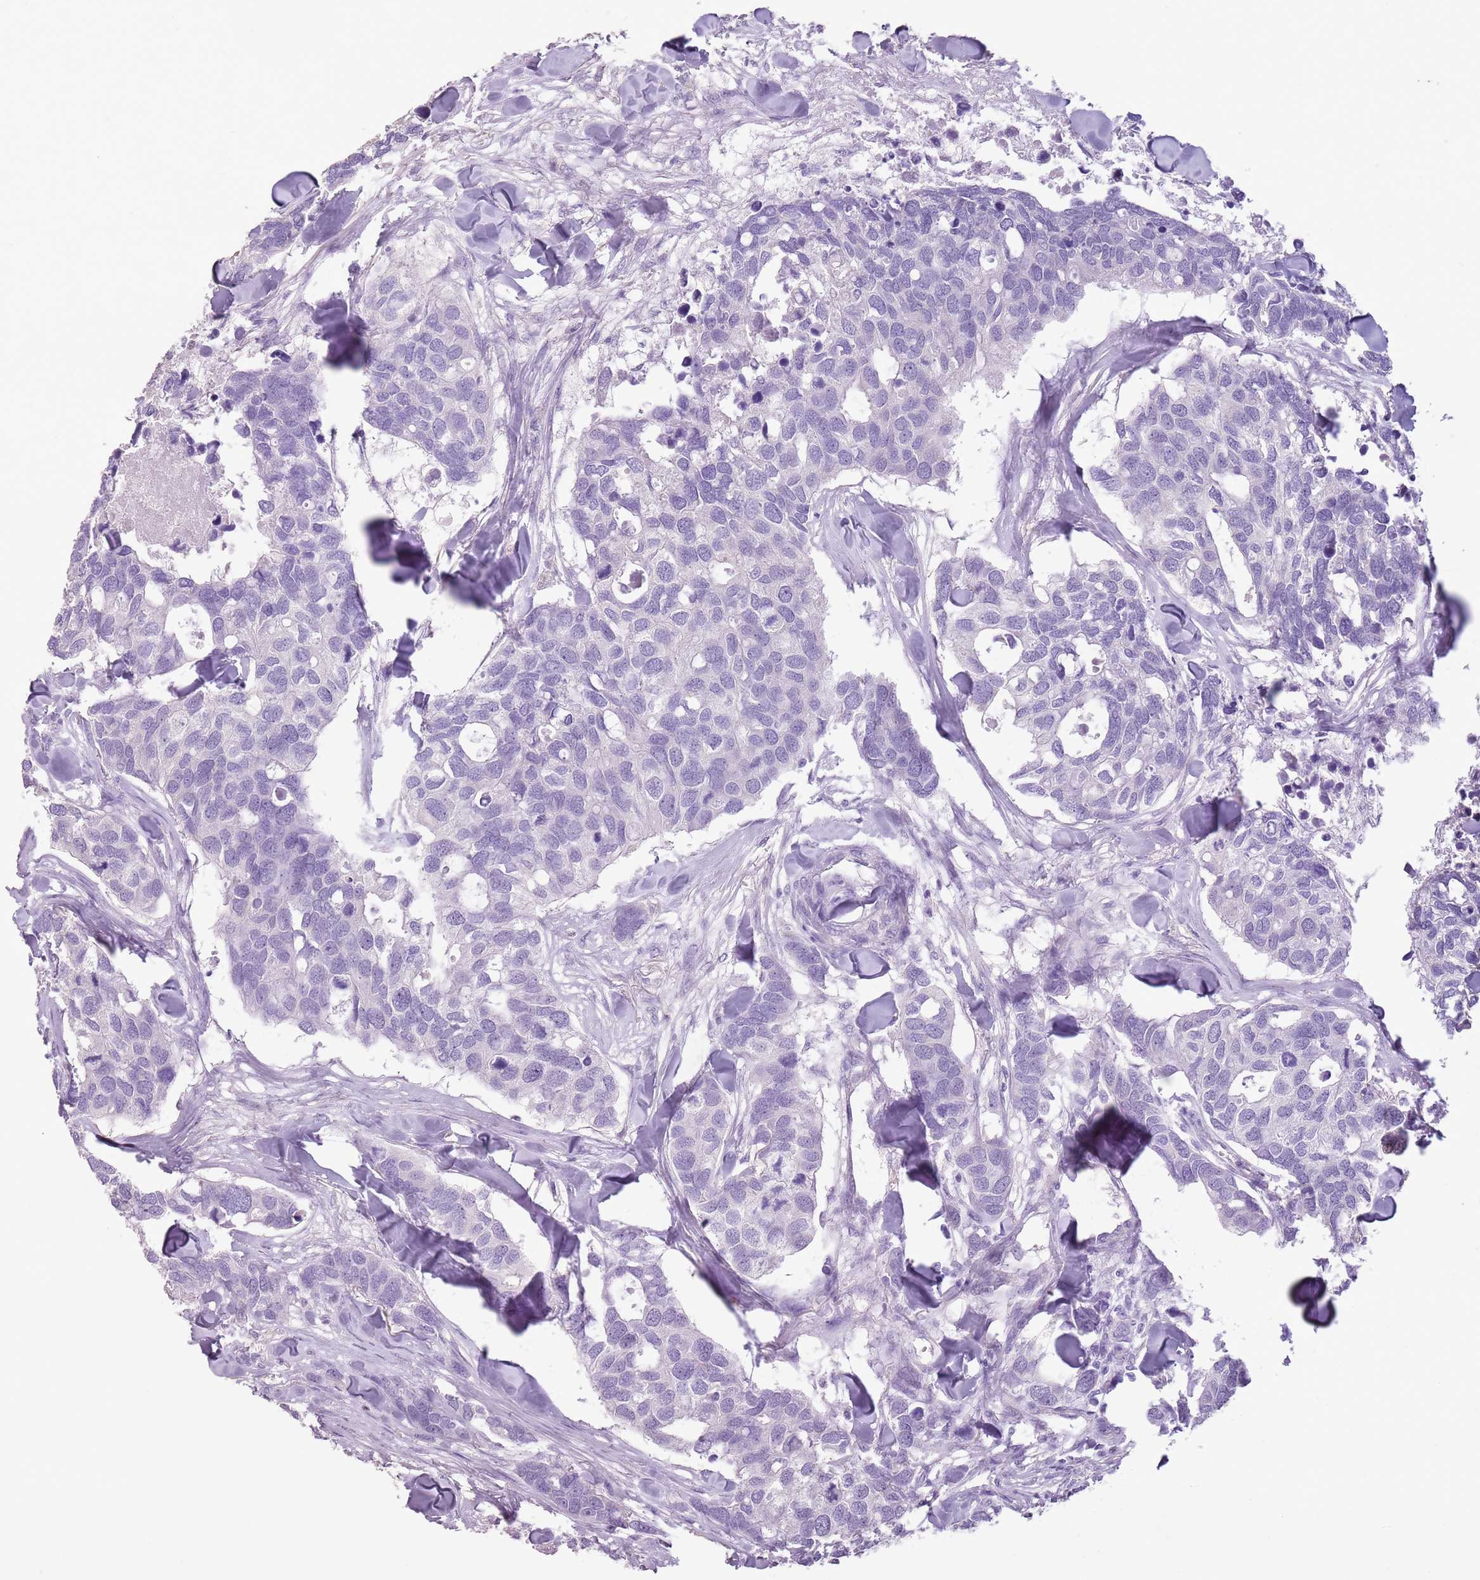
{"staining": {"intensity": "negative", "quantity": "none", "location": "none"}, "tissue": "breast cancer", "cell_type": "Tumor cells", "image_type": "cancer", "snomed": [{"axis": "morphology", "description": "Duct carcinoma"}, {"axis": "topography", "description": "Breast"}], "caption": "Immunohistochemical staining of breast infiltrating ductal carcinoma displays no significant staining in tumor cells.", "gene": "CELF6", "patient": {"sex": "female", "age": 83}}